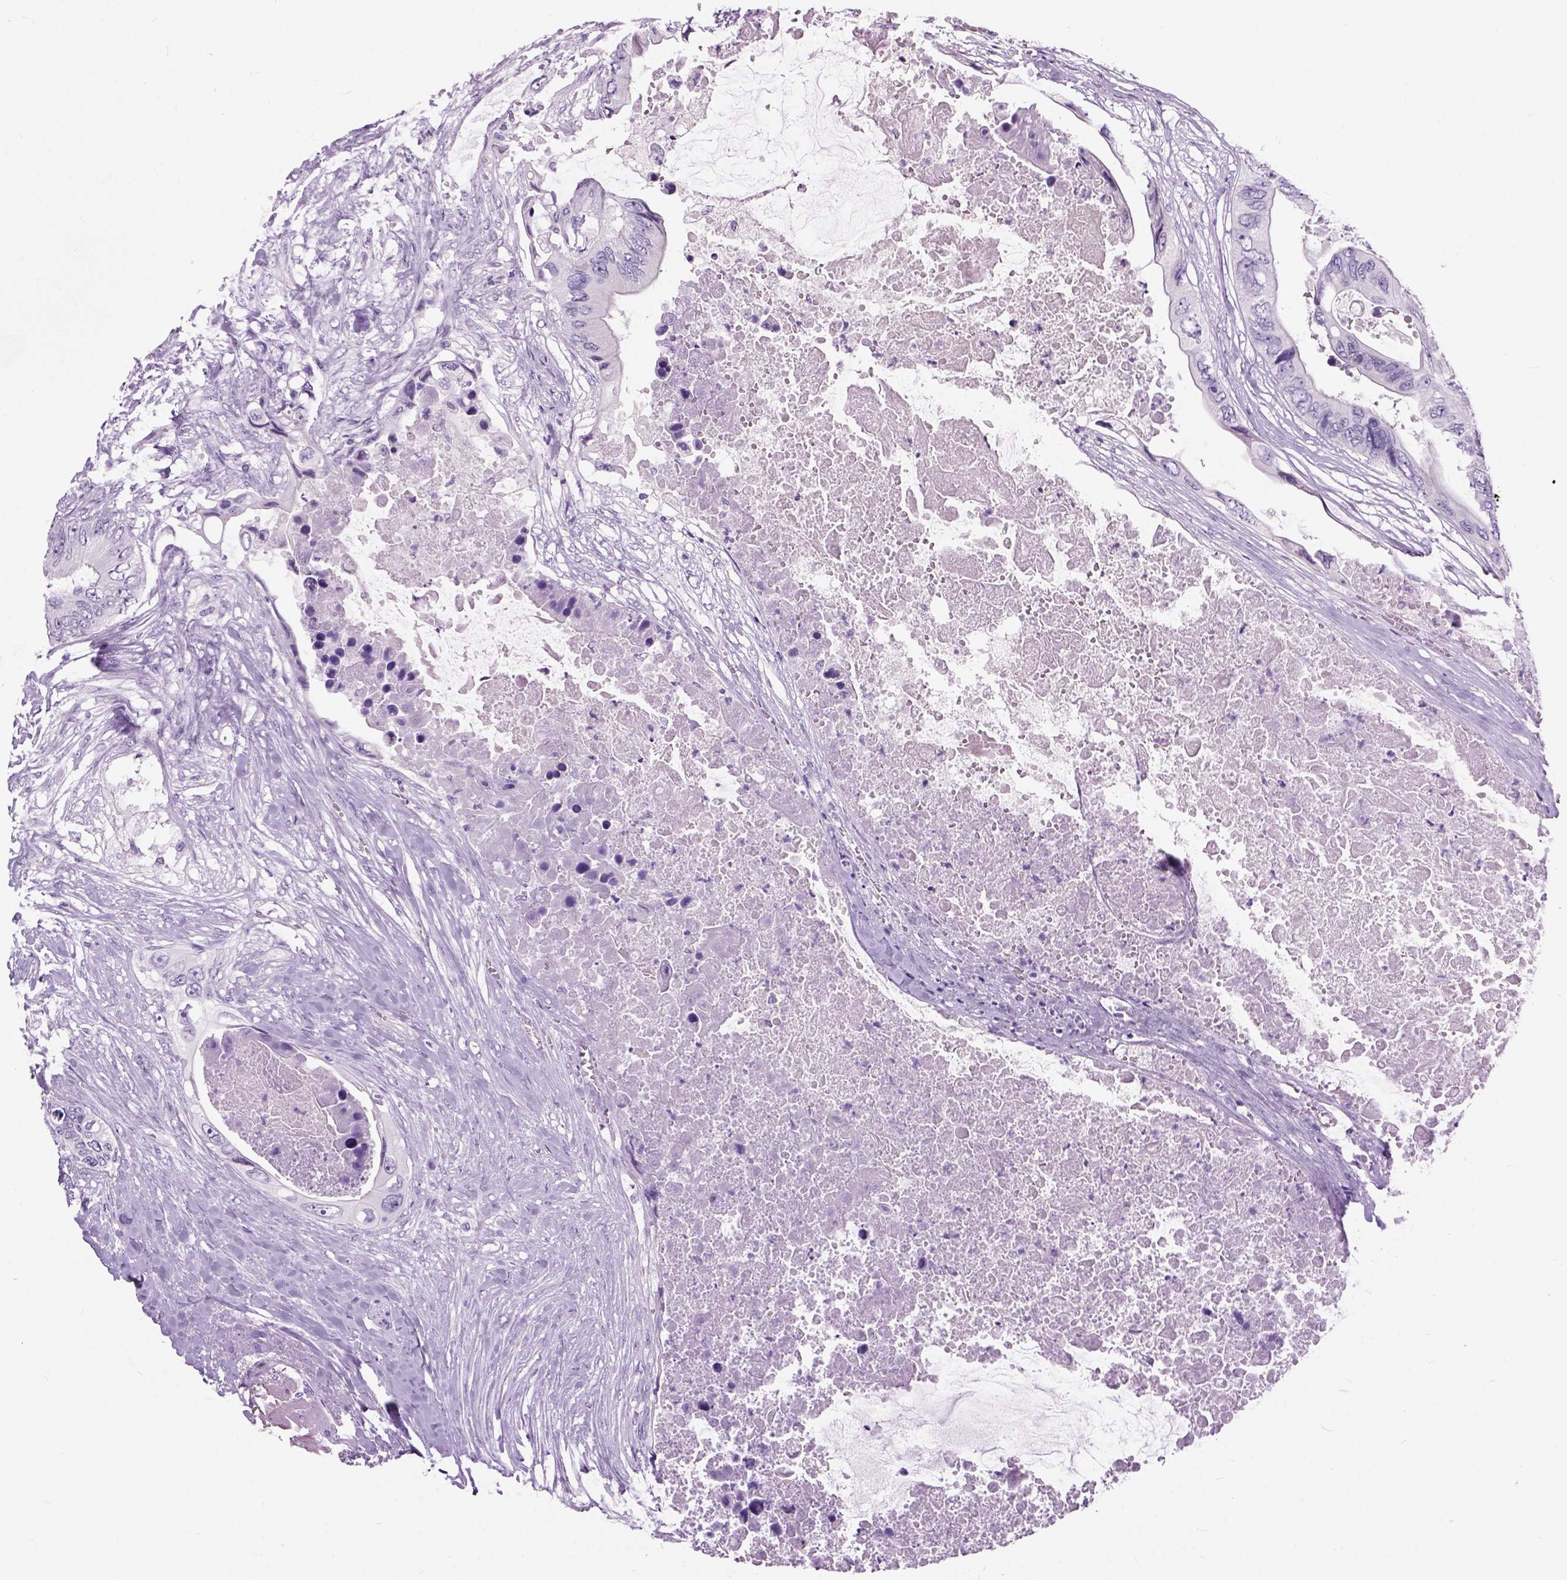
{"staining": {"intensity": "negative", "quantity": "none", "location": "none"}, "tissue": "colorectal cancer", "cell_type": "Tumor cells", "image_type": "cancer", "snomed": [{"axis": "morphology", "description": "Adenocarcinoma, NOS"}, {"axis": "topography", "description": "Rectum"}], "caption": "The immunohistochemistry (IHC) image has no significant positivity in tumor cells of colorectal adenocarcinoma tissue.", "gene": "AXDND1", "patient": {"sex": "male", "age": 63}}